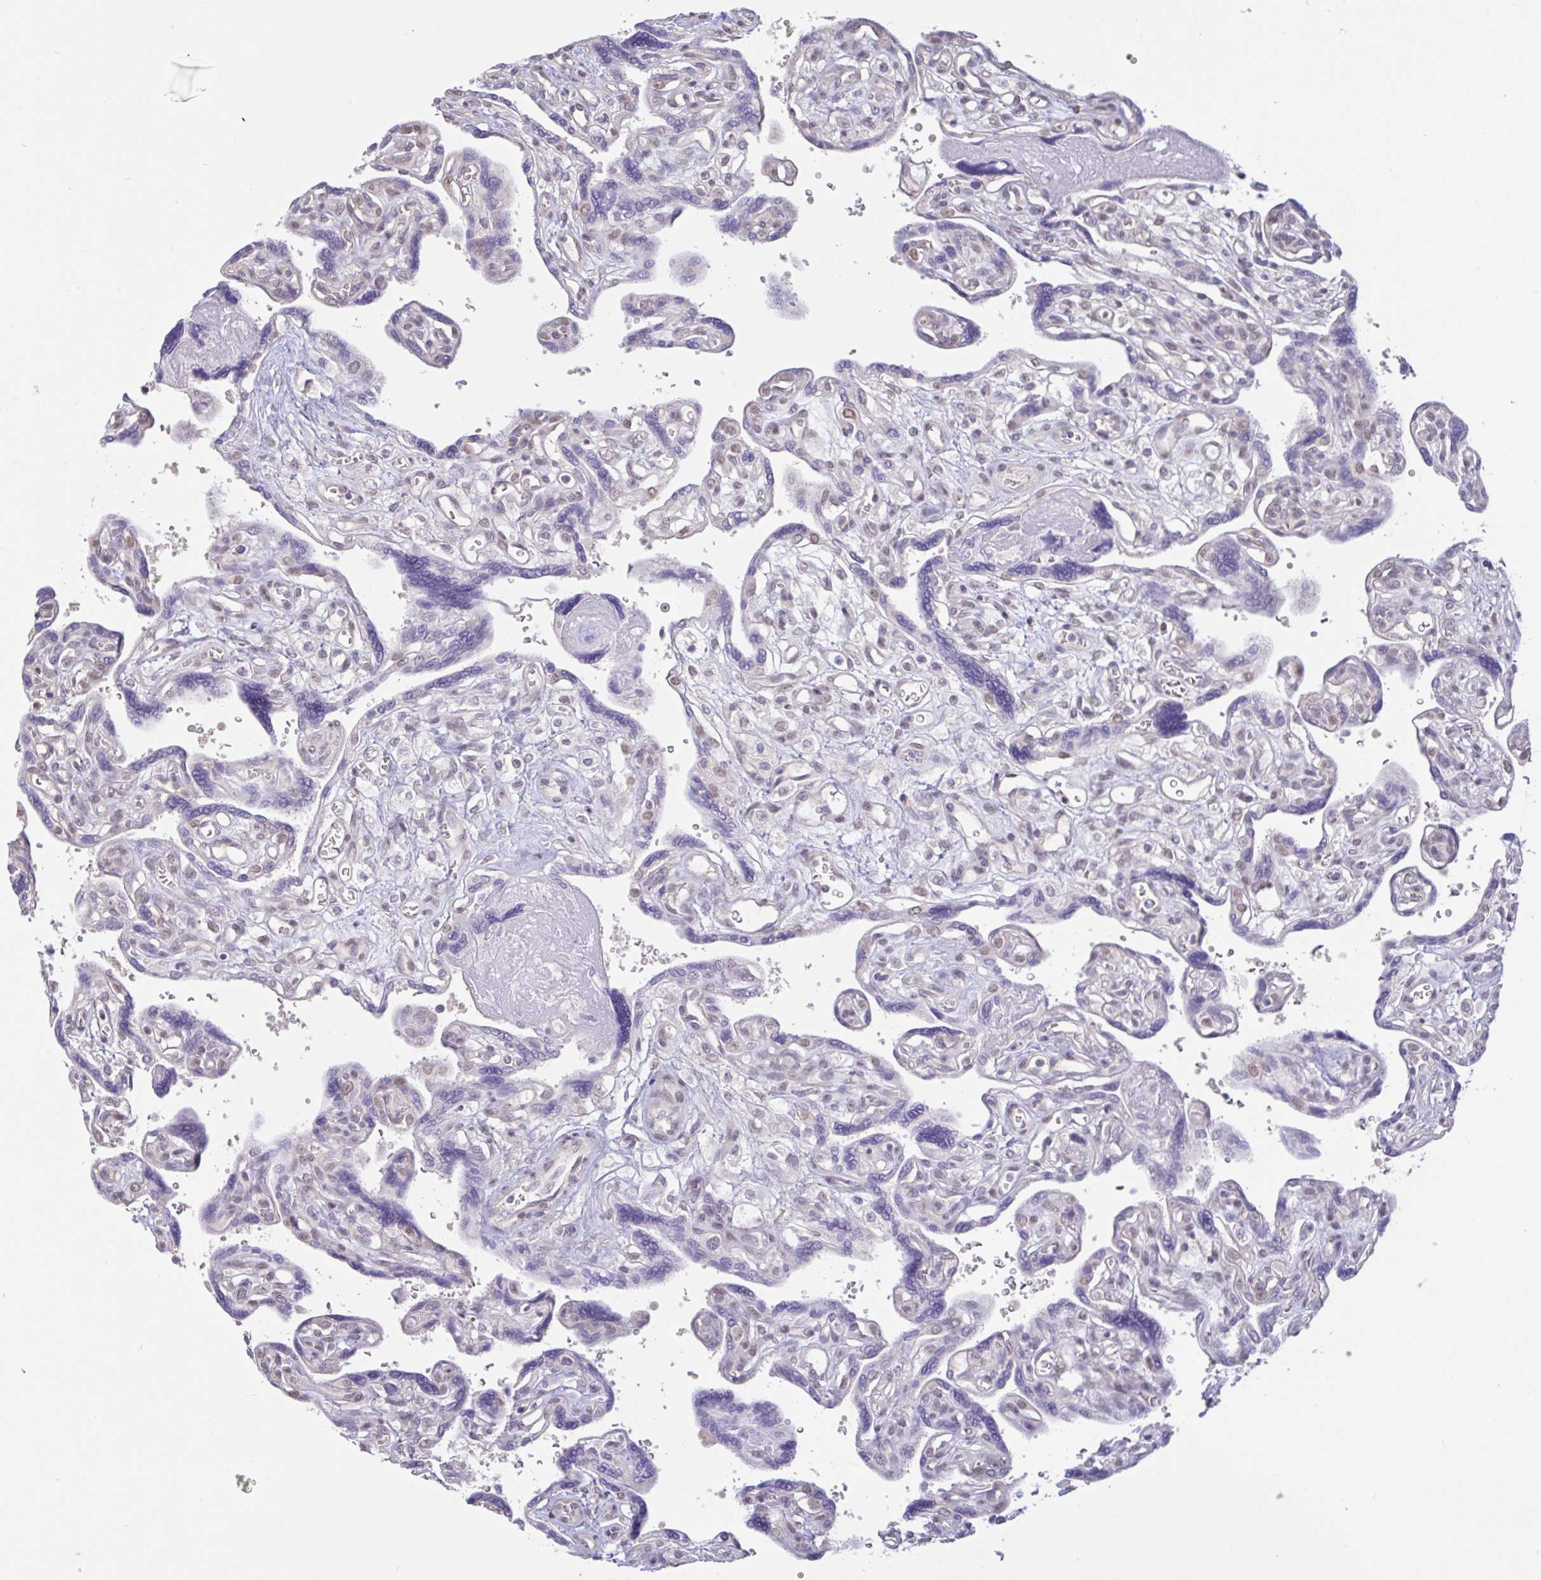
{"staining": {"intensity": "moderate", "quantity": "<25%", "location": "nuclear"}, "tissue": "placenta", "cell_type": "Trophoblastic cells", "image_type": "normal", "snomed": [{"axis": "morphology", "description": "Normal tissue, NOS"}, {"axis": "topography", "description": "Placenta"}], "caption": "Immunohistochemistry micrograph of benign placenta: placenta stained using immunohistochemistry demonstrates low levels of moderate protein expression localized specifically in the nuclear of trophoblastic cells, appearing as a nuclear brown color.", "gene": "HYPK", "patient": {"sex": "female", "age": 39}}